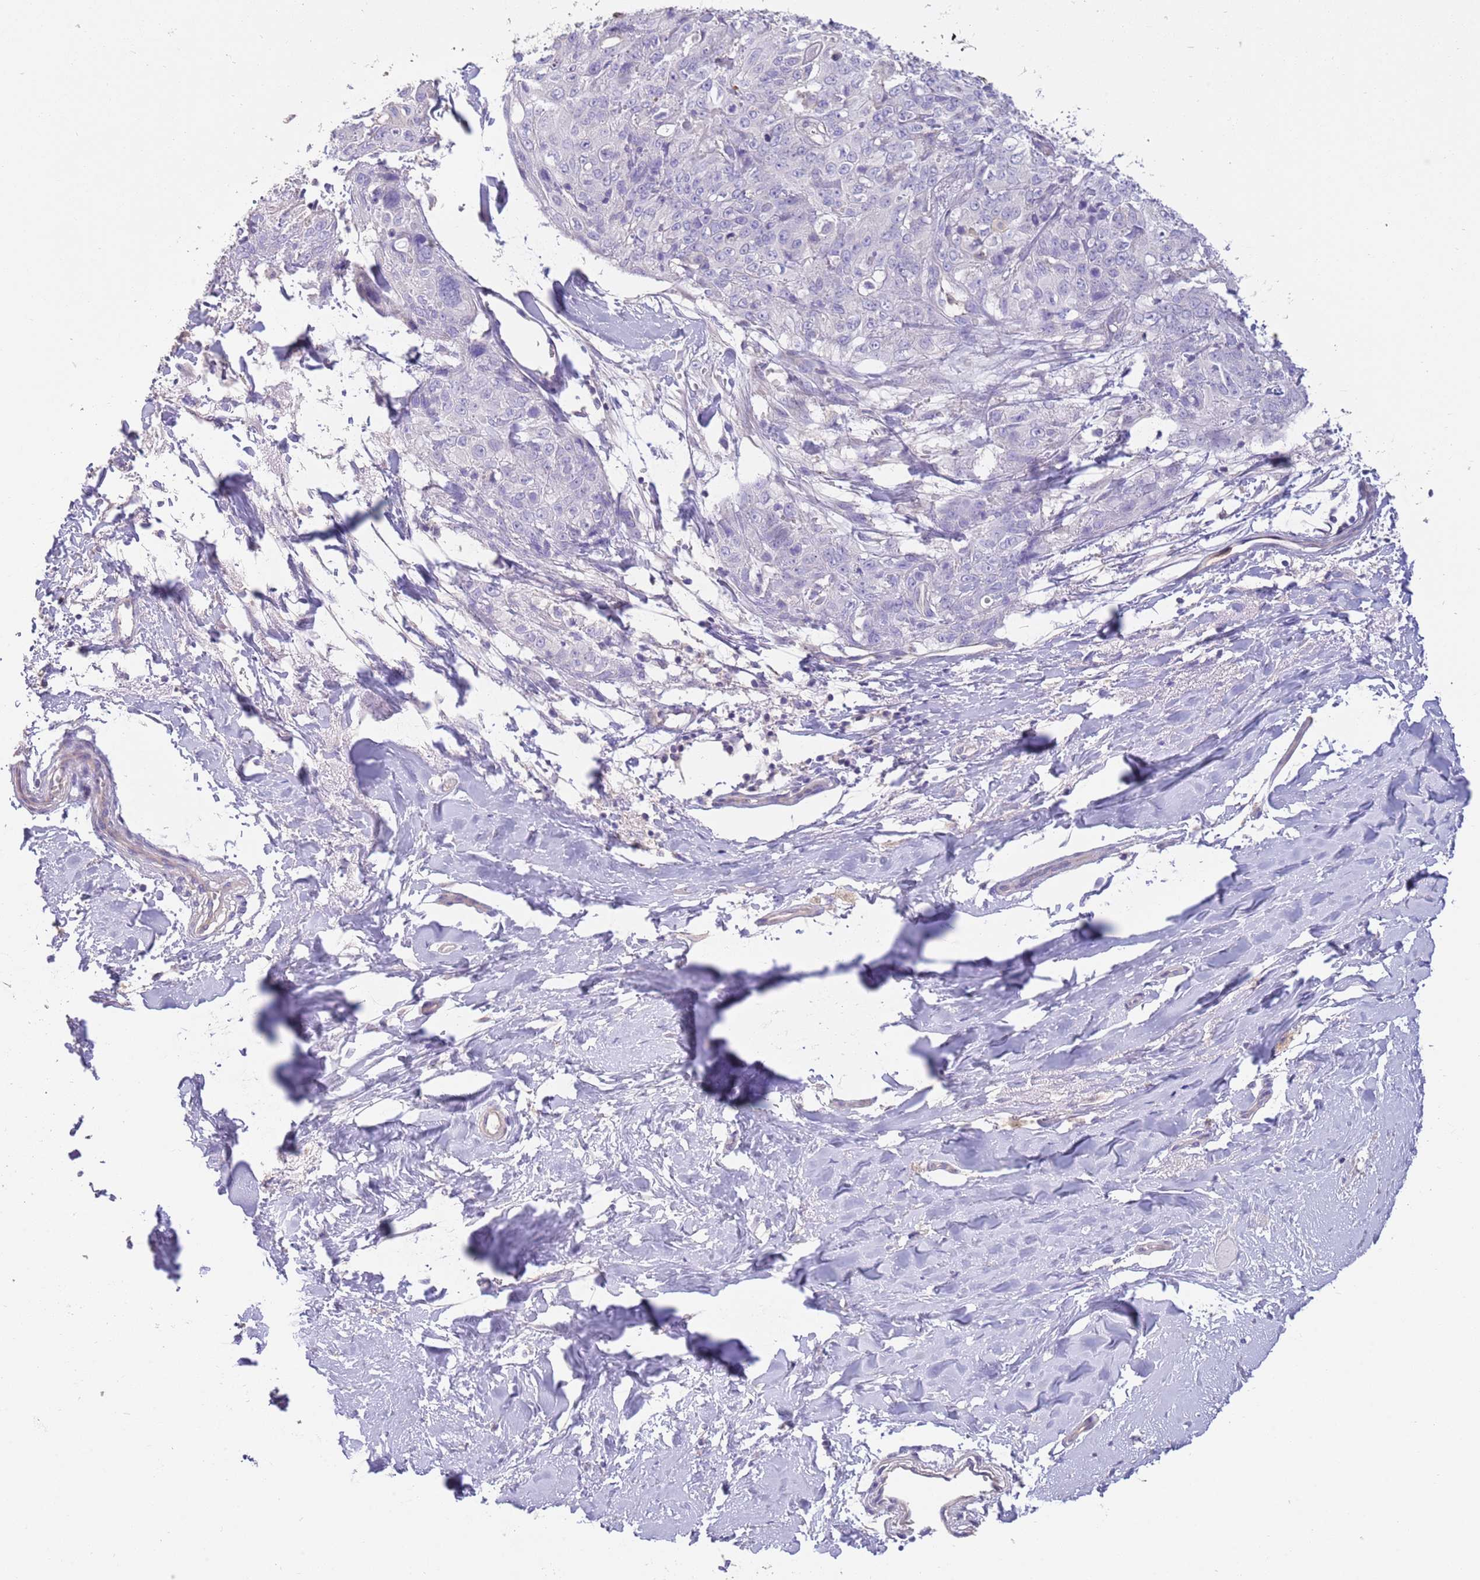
{"staining": {"intensity": "strong", "quantity": "<25%", "location": "cytoplasmic/membranous"}, "tissue": "skin cancer", "cell_type": "Tumor cells", "image_type": "cancer", "snomed": [{"axis": "morphology", "description": "Squamous cell carcinoma, NOS"}, {"axis": "topography", "description": "Skin"}, {"axis": "topography", "description": "Vulva"}], "caption": "Skin squamous cell carcinoma stained with a protein marker exhibits strong staining in tumor cells.", "gene": "SFTPA1", "patient": {"sex": "female", "age": 85}}